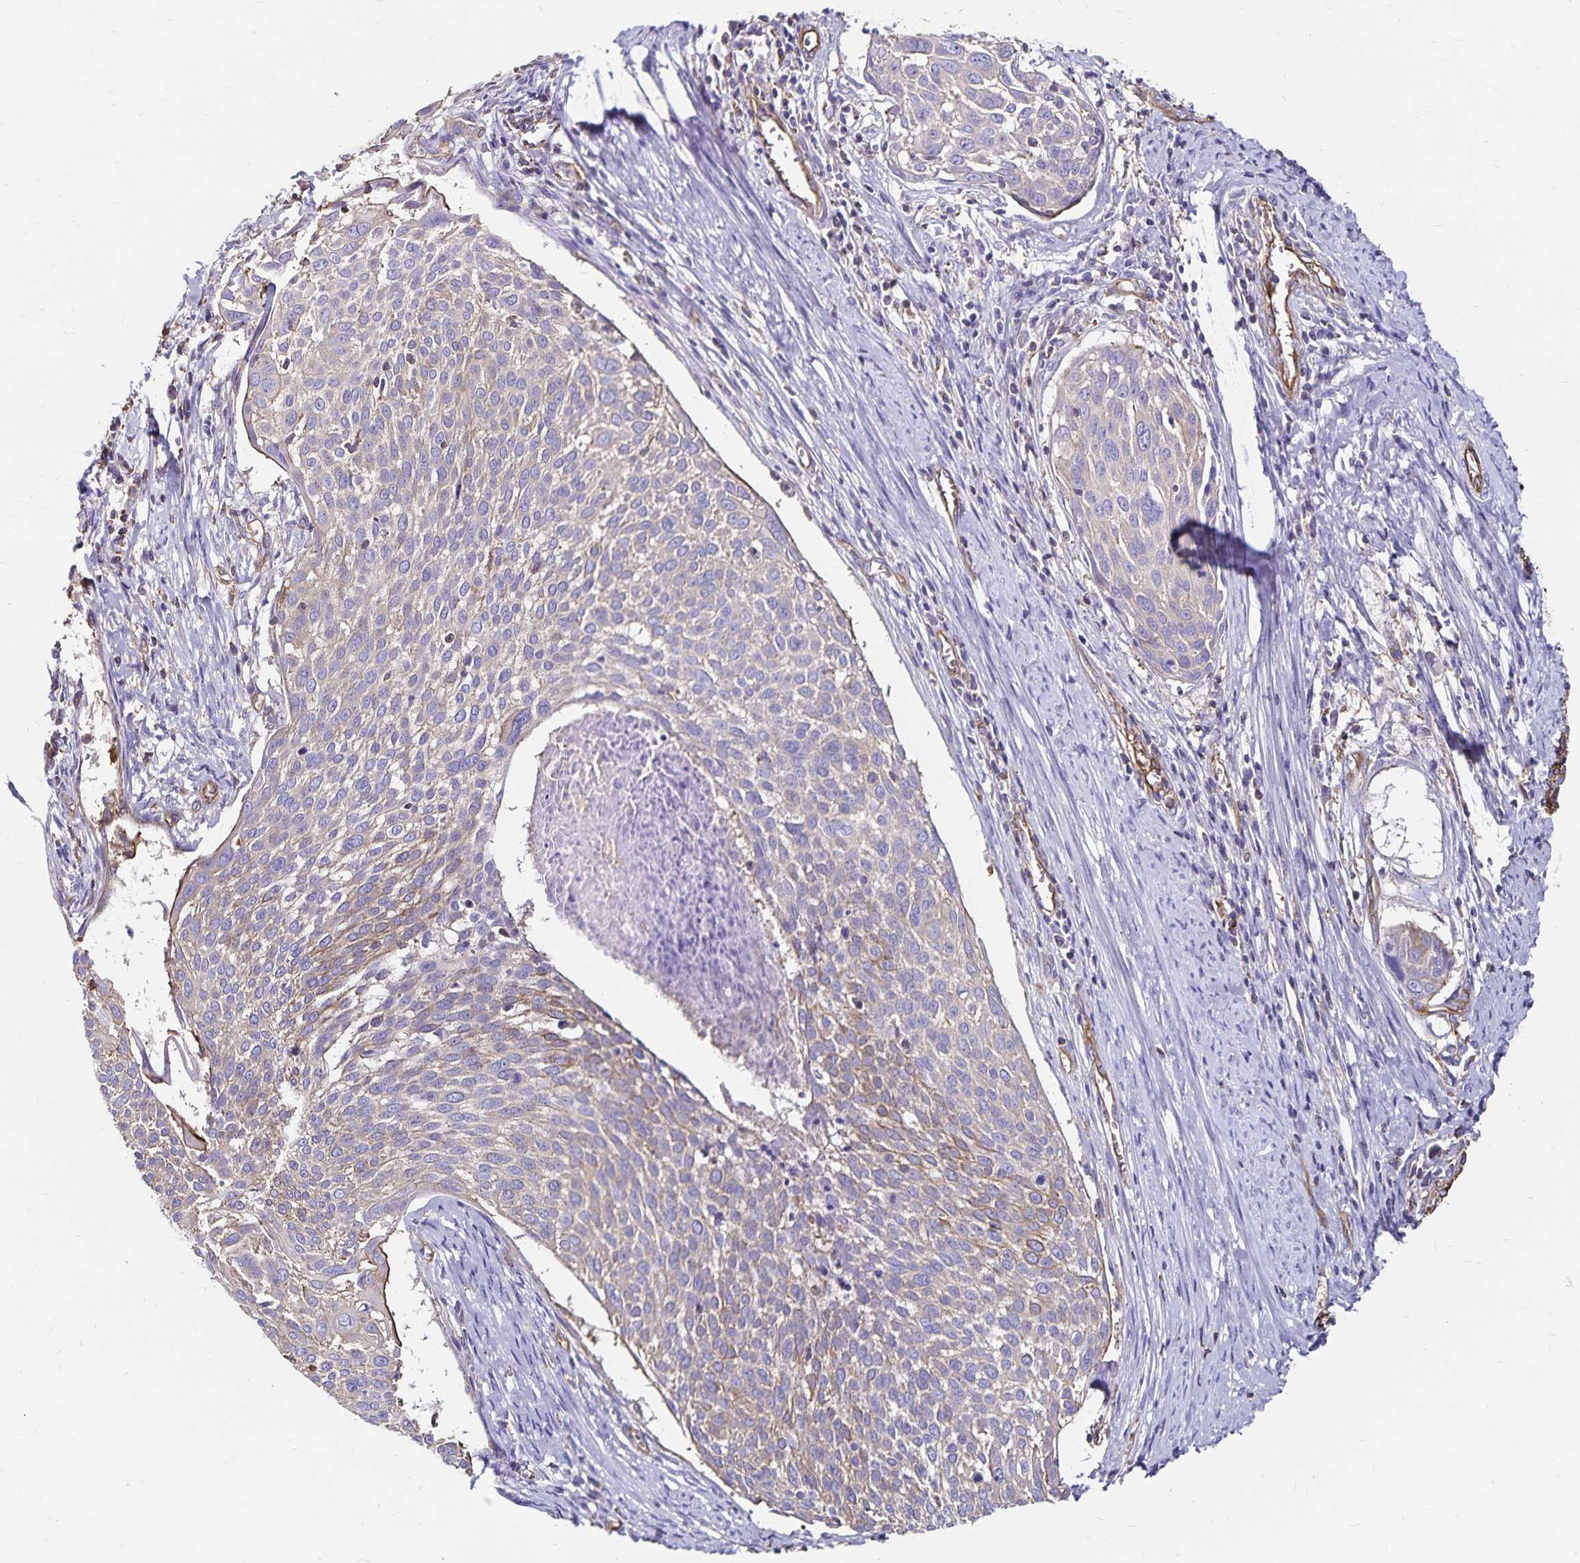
{"staining": {"intensity": "weak", "quantity": "25%-75%", "location": "cytoplasmic/membranous"}, "tissue": "cervical cancer", "cell_type": "Tumor cells", "image_type": "cancer", "snomed": [{"axis": "morphology", "description": "Squamous cell carcinoma, NOS"}, {"axis": "topography", "description": "Cervix"}], "caption": "A low amount of weak cytoplasmic/membranous staining is present in approximately 25%-75% of tumor cells in cervical cancer (squamous cell carcinoma) tissue.", "gene": "RPRML", "patient": {"sex": "female", "age": 39}}